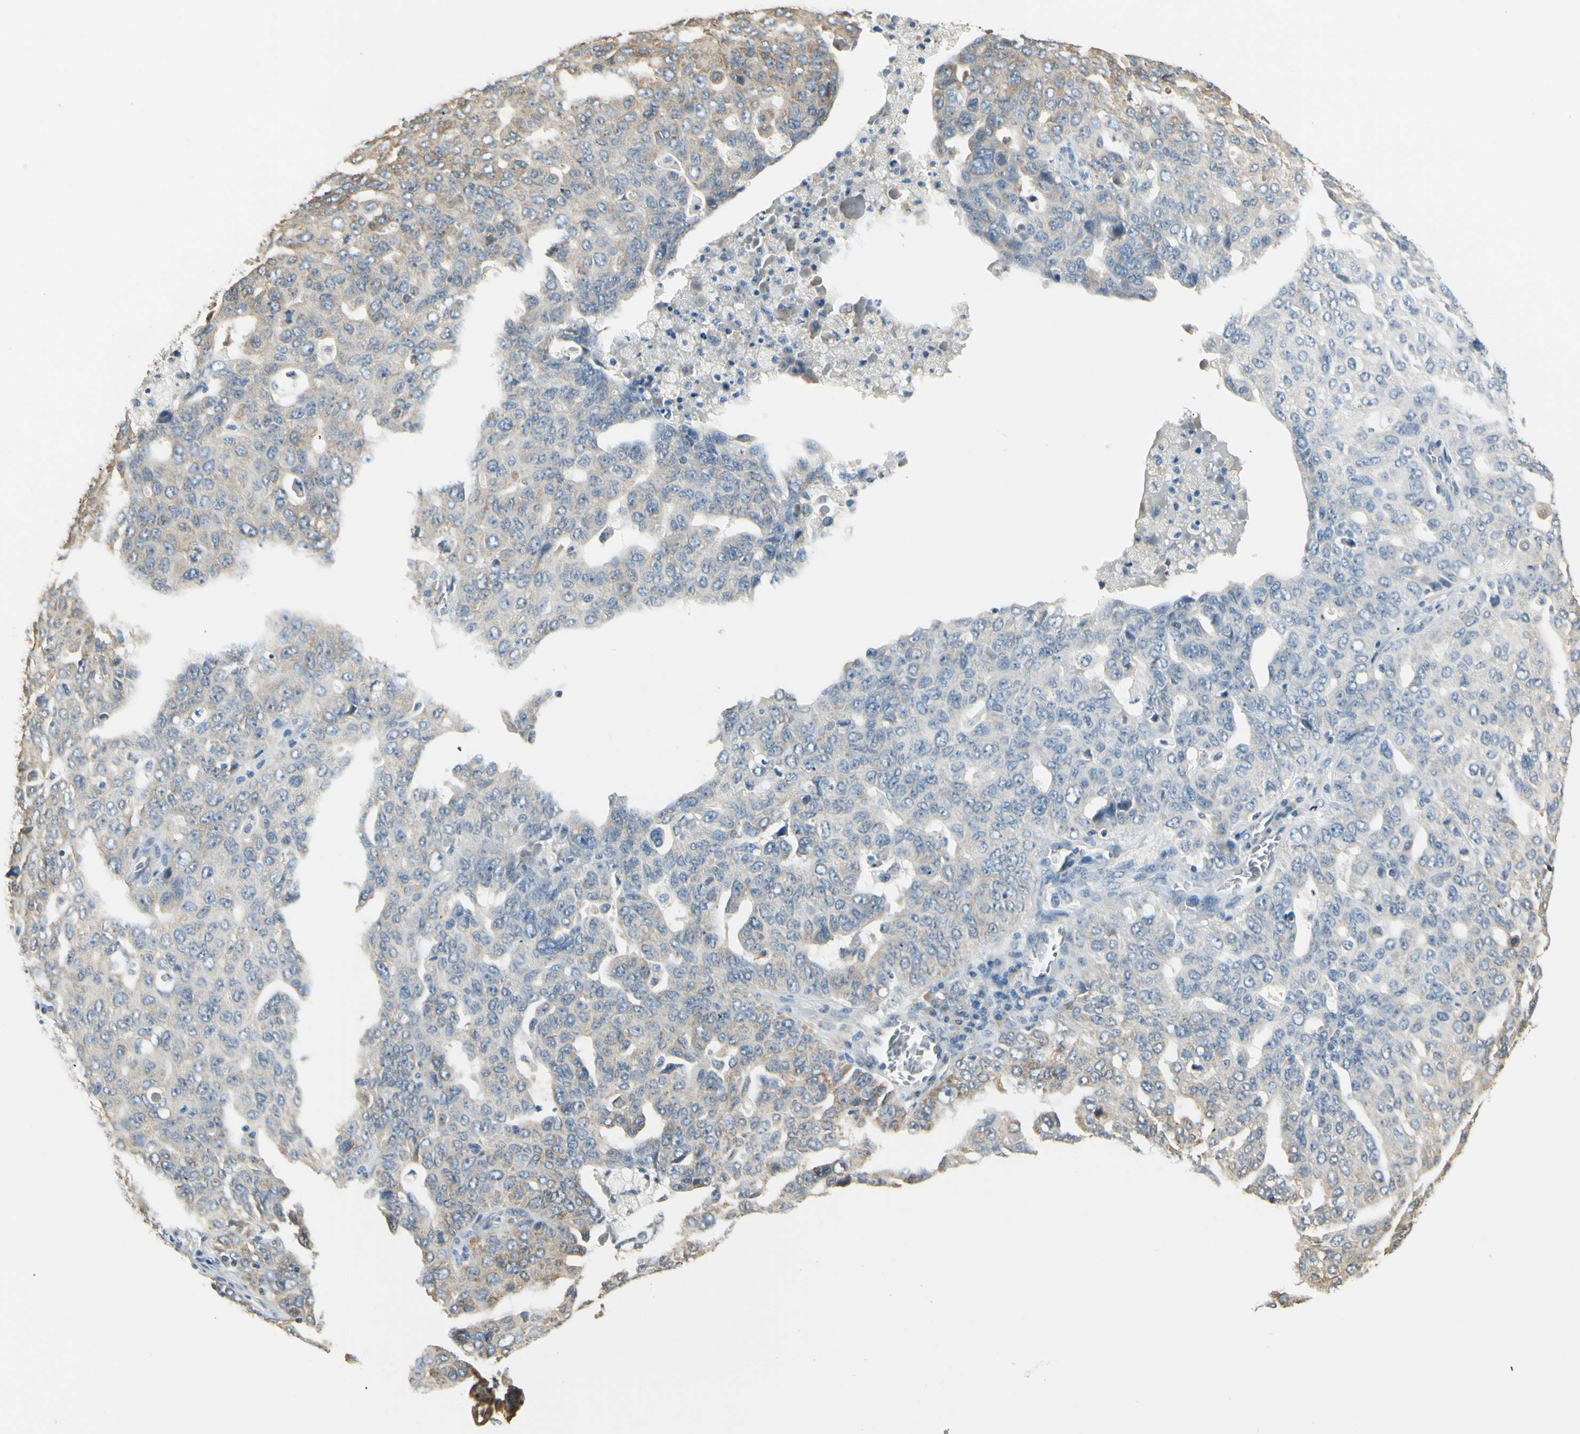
{"staining": {"intensity": "weak", "quantity": "<25%", "location": "cytoplasmic/membranous"}, "tissue": "ovarian cancer", "cell_type": "Tumor cells", "image_type": "cancer", "snomed": [{"axis": "morphology", "description": "Carcinoma, endometroid"}, {"axis": "topography", "description": "Ovary"}], "caption": "High power microscopy histopathology image of an IHC histopathology image of ovarian cancer (endometroid carcinoma), revealing no significant positivity in tumor cells.", "gene": "IGDCC4", "patient": {"sex": "female", "age": 62}}